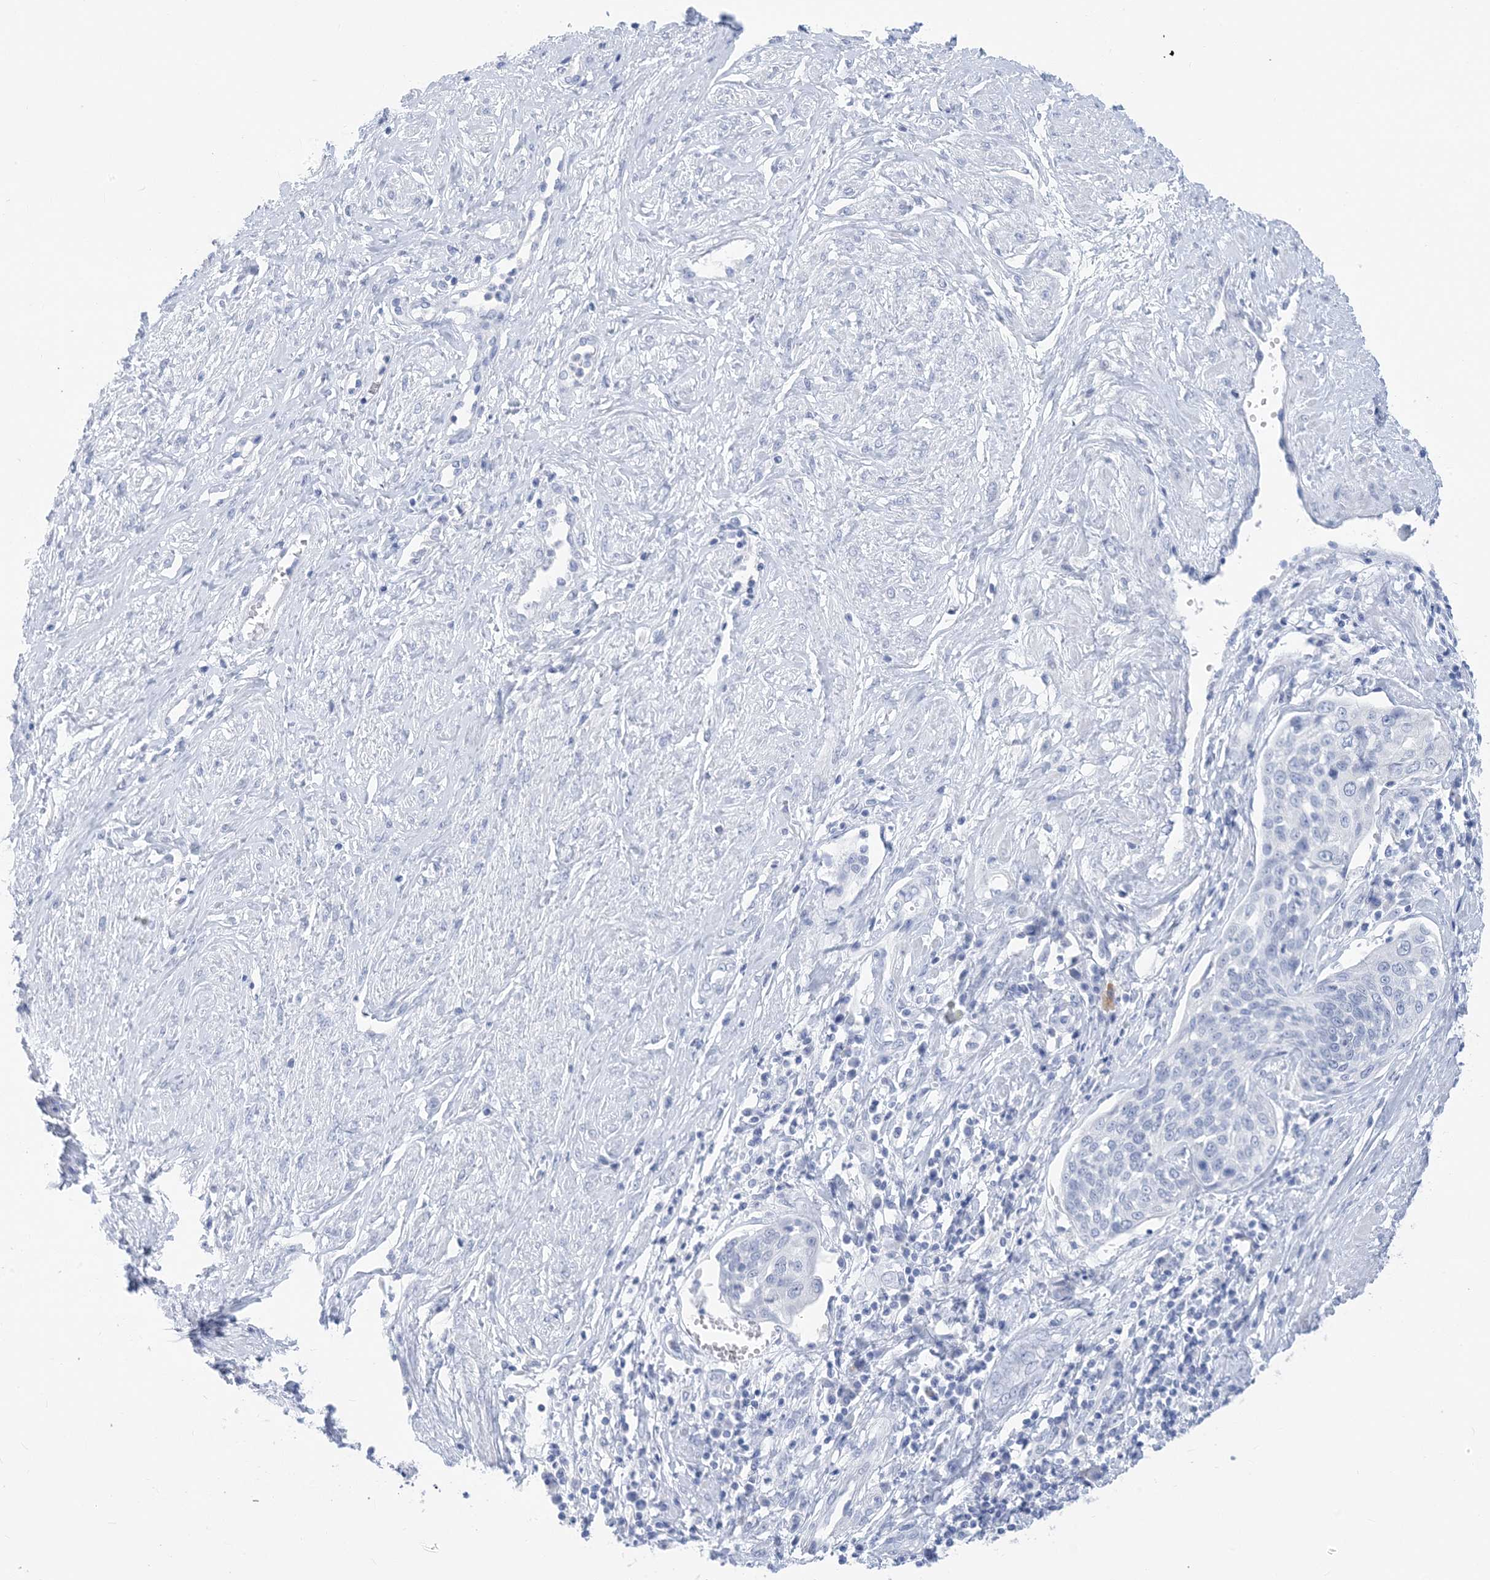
{"staining": {"intensity": "negative", "quantity": "none", "location": "none"}, "tissue": "cervical cancer", "cell_type": "Tumor cells", "image_type": "cancer", "snomed": [{"axis": "morphology", "description": "Squamous cell carcinoma, NOS"}, {"axis": "topography", "description": "Cervix"}], "caption": "Human cervical cancer stained for a protein using IHC shows no staining in tumor cells.", "gene": "SH3YL1", "patient": {"sex": "female", "age": 34}}